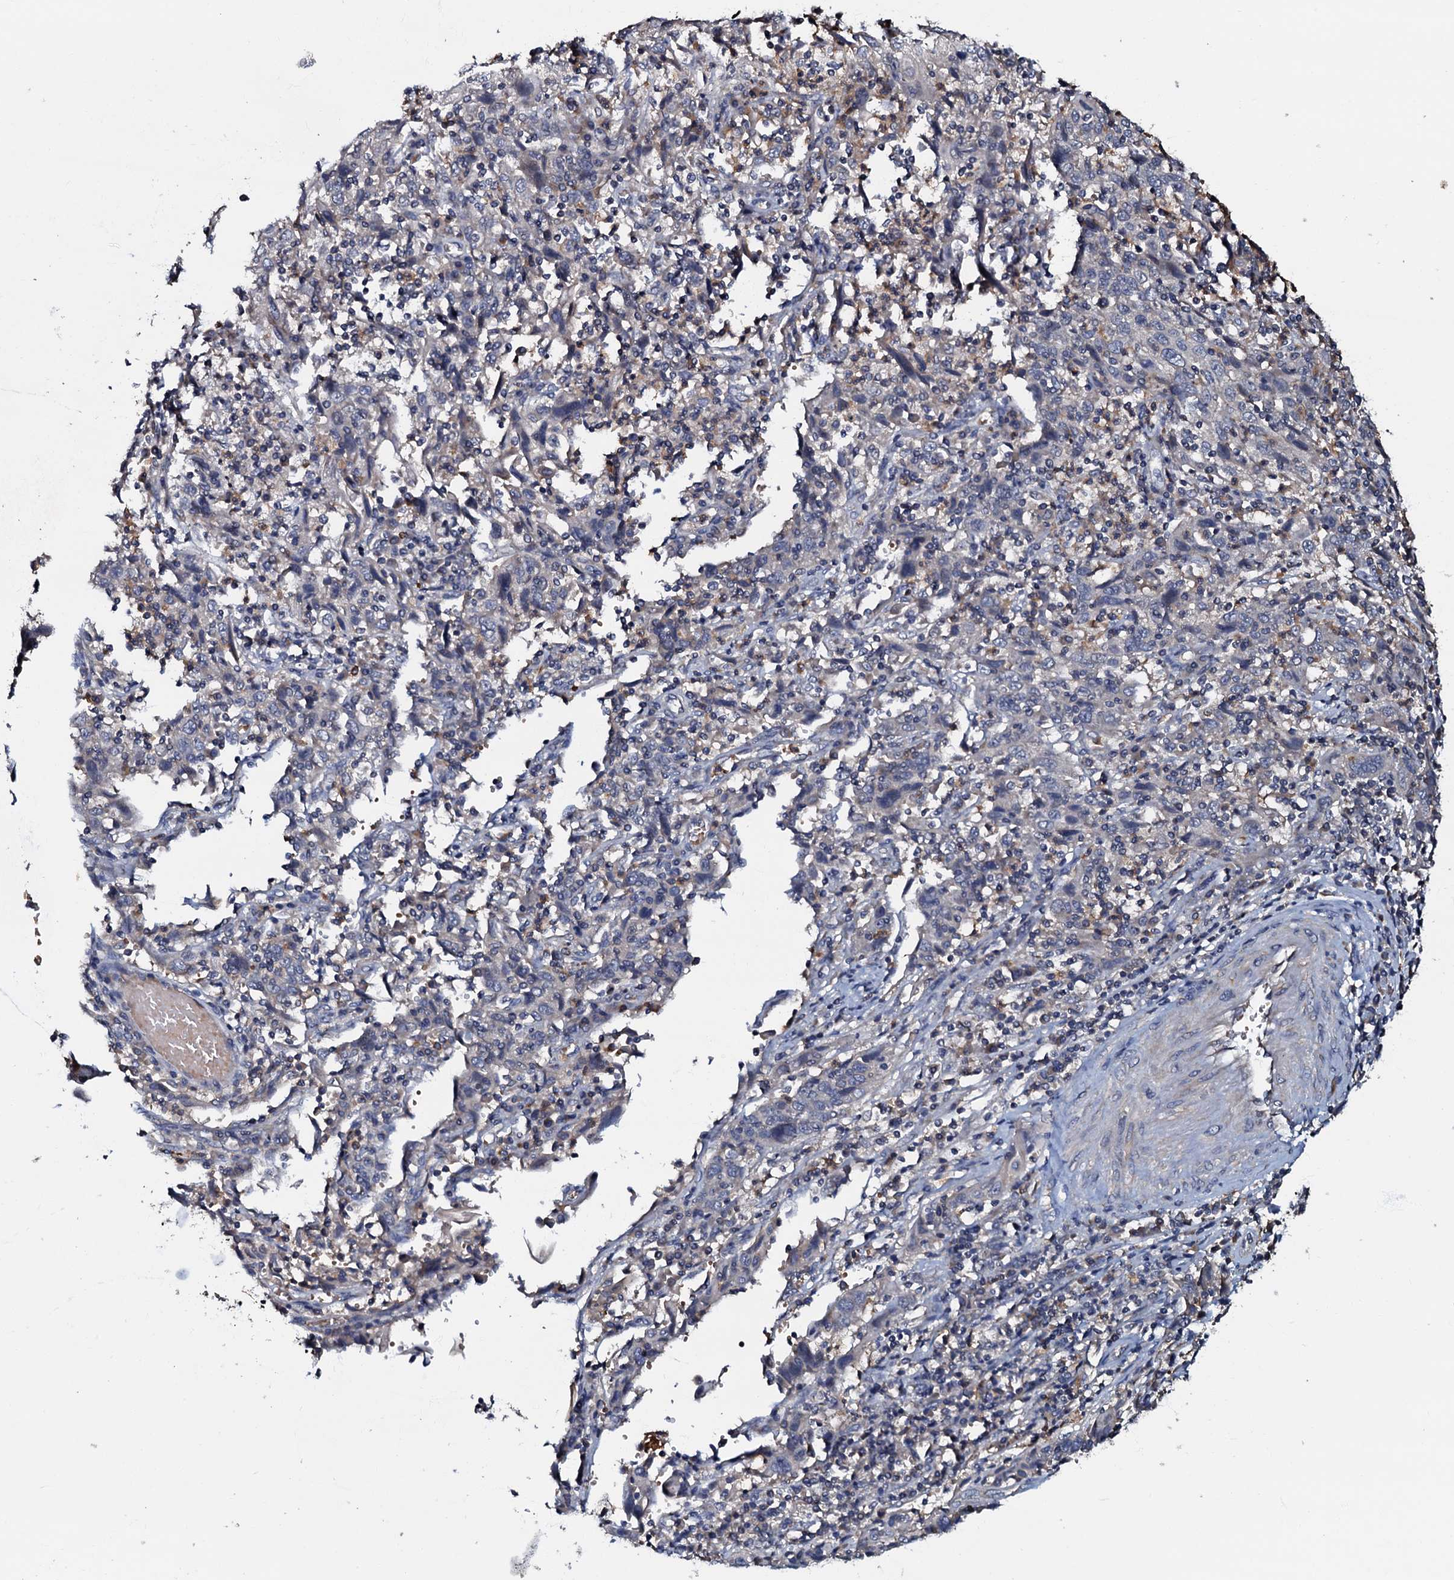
{"staining": {"intensity": "negative", "quantity": "none", "location": "none"}, "tissue": "cervical cancer", "cell_type": "Tumor cells", "image_type": "cancer", "snomed": [{"axis": "morphology", "description": "Squamous cell carcinoma, NOS"}, {"axis": "topography", "description": "Cervix"}], "caption": "Immunohistochemical staining of cervical squamous cell carcinoma exhibits no significant expression in tumor cells.", "gene": "CPNE2", "patient": {"sex": "female", "age": 46}}